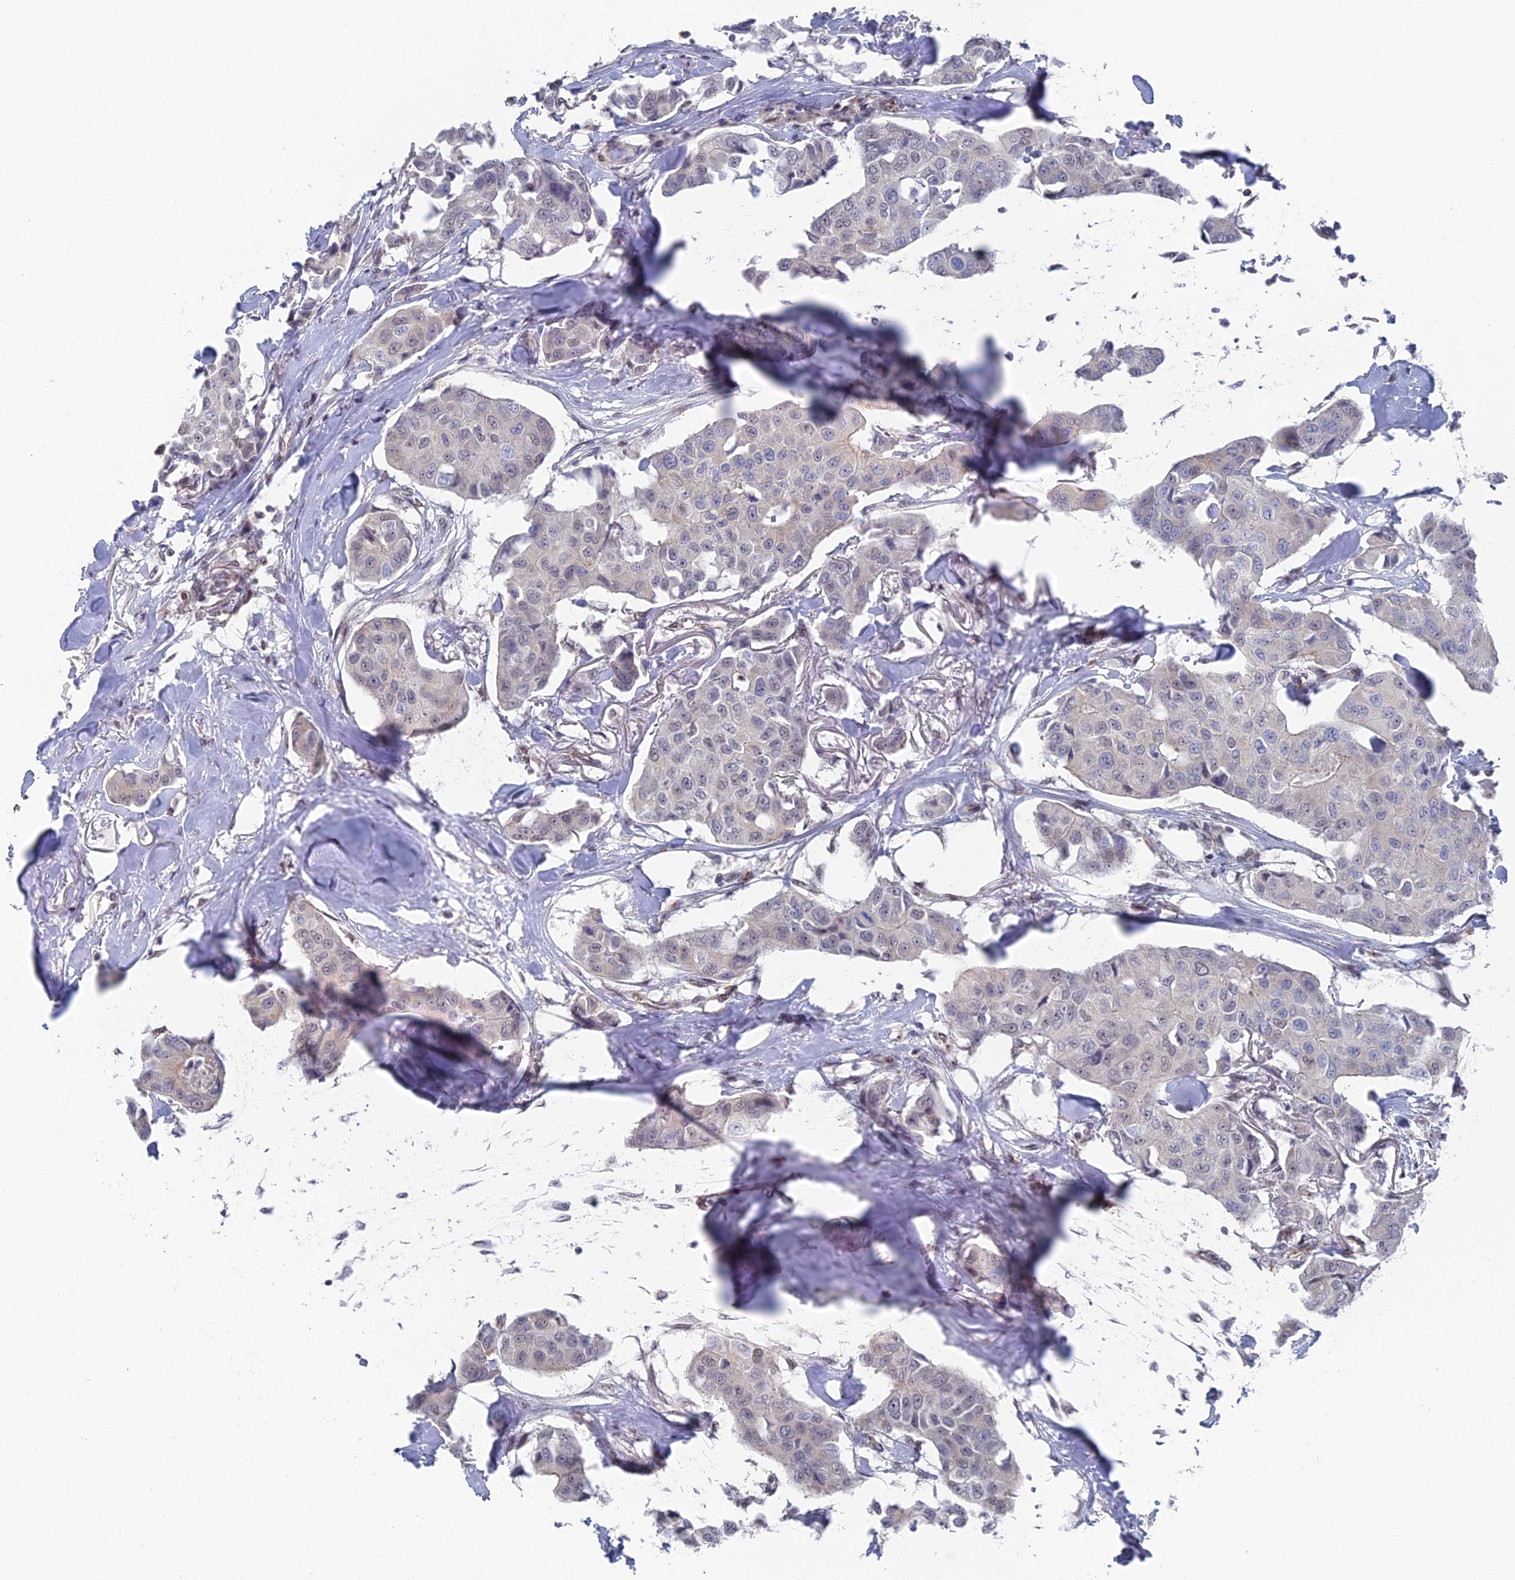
{"staining": {"intensity": "negative", "quantity": "none", "location": "none"}, "tissue": "breast cancer", "cell_type": "Tumor cells", "image_type": "cancer", "snomed": [{"axis": "morphology", "description": "Duct carcinoma"}, {"axis": "topography", "description": "Breast"}], "caption": "The immunohistochemistry photomicrograph has no significant positivity in tumor cells of breast infiltrating ductal carcinoma tissue.", "gene": "FHIP2A", "patient": {"sex": "female", "age": 80}}